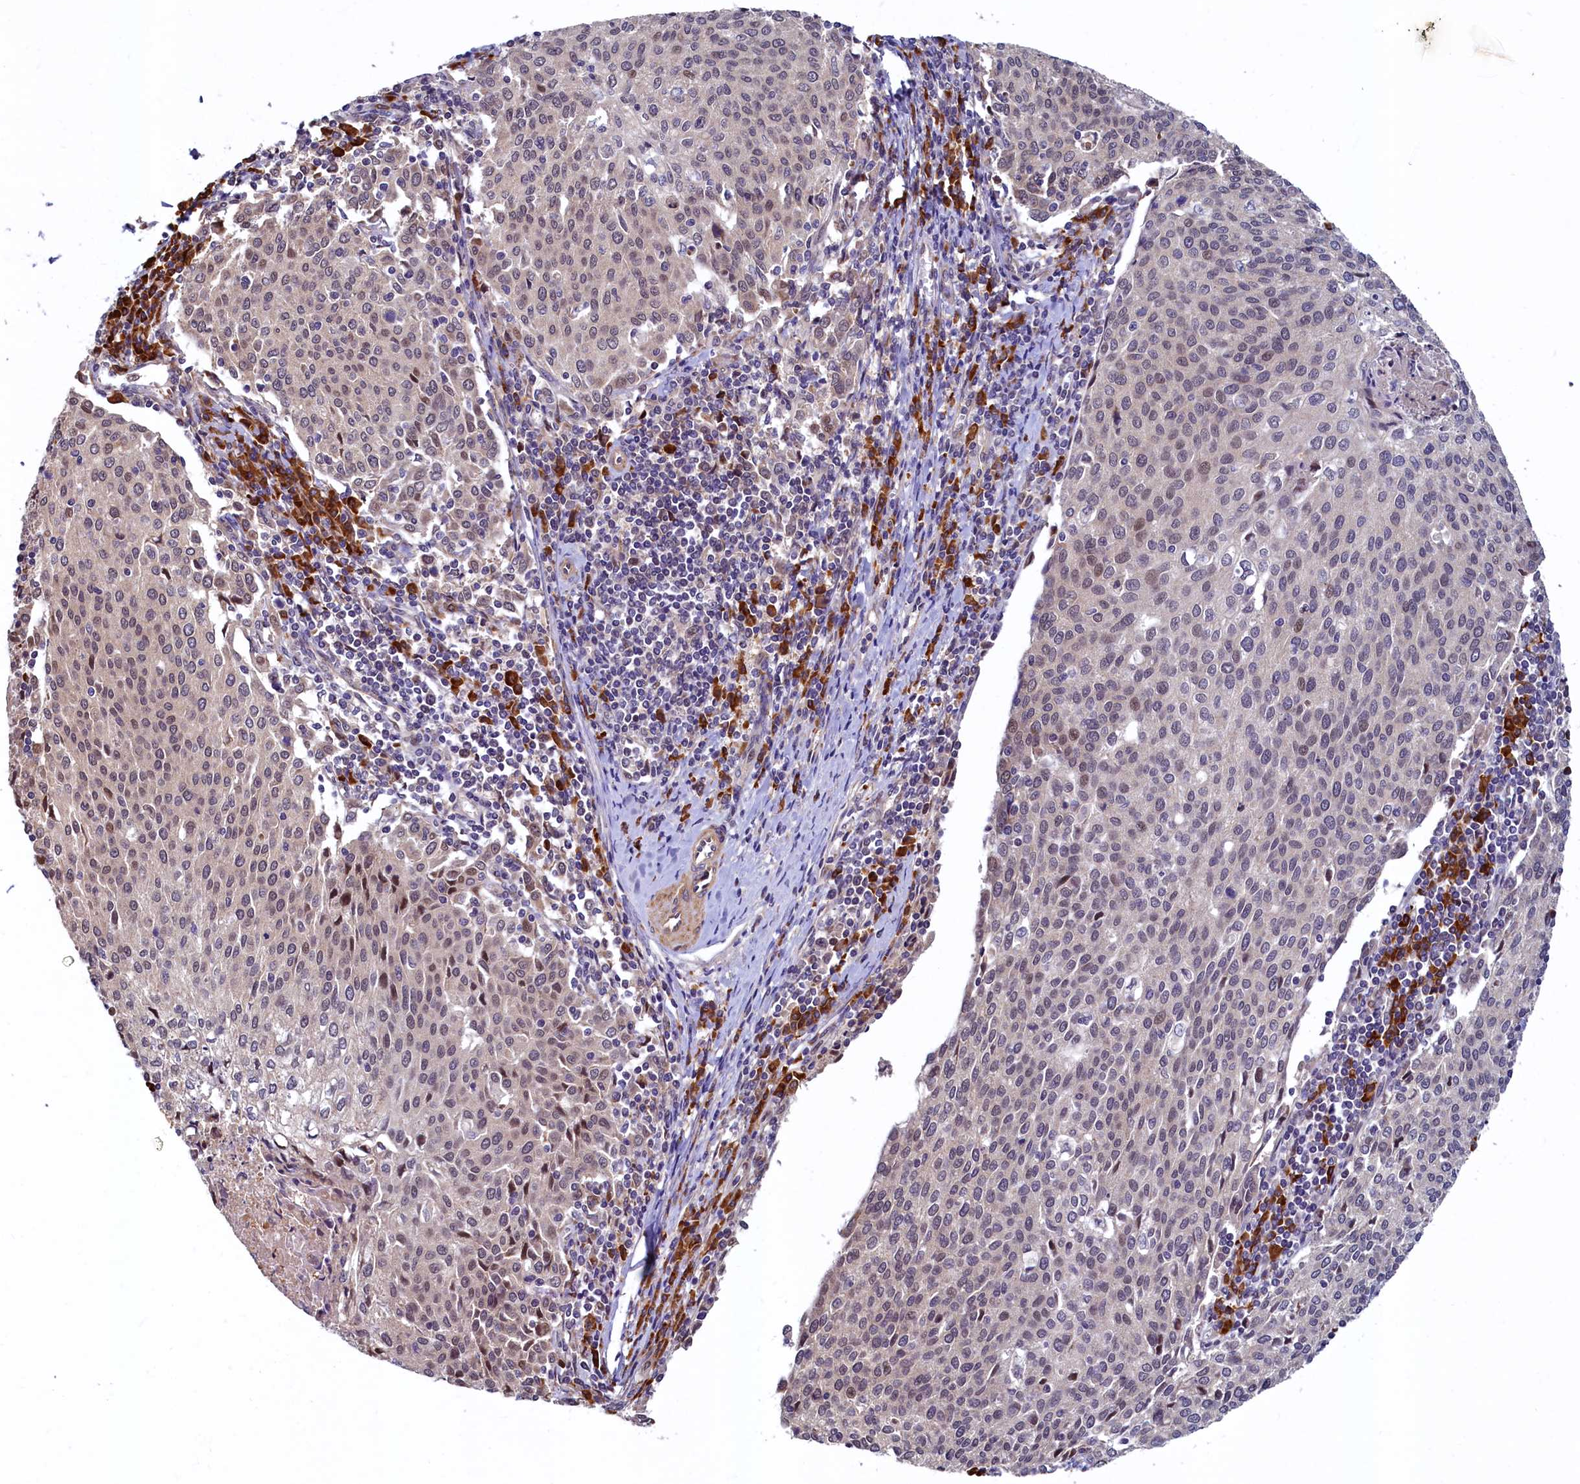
{"staining": {"intensity": "weak", "quantity": "25%-75%", "location": "nuclear"}, "tissue": "cervical cancer", "cell_type": "Tumor cells", "image_type": "cancer", "snomed": [{"axis": "morphology", "description": "Squamous cell carcinoma, NOS"}, {"axis": "topography", "description": "Cervix"}], "caption": "Squamous cell carcinoma (cervical) tissue demonstrates weak nuclear expression in about 25%-75% of tumor cells, visualized by immunohistochemistry. (brown staining indicates protein expression, while blue staining denotes nuclei).", "gene": "SLC16A14", "patient": {"sex": "female", "age": 46}}